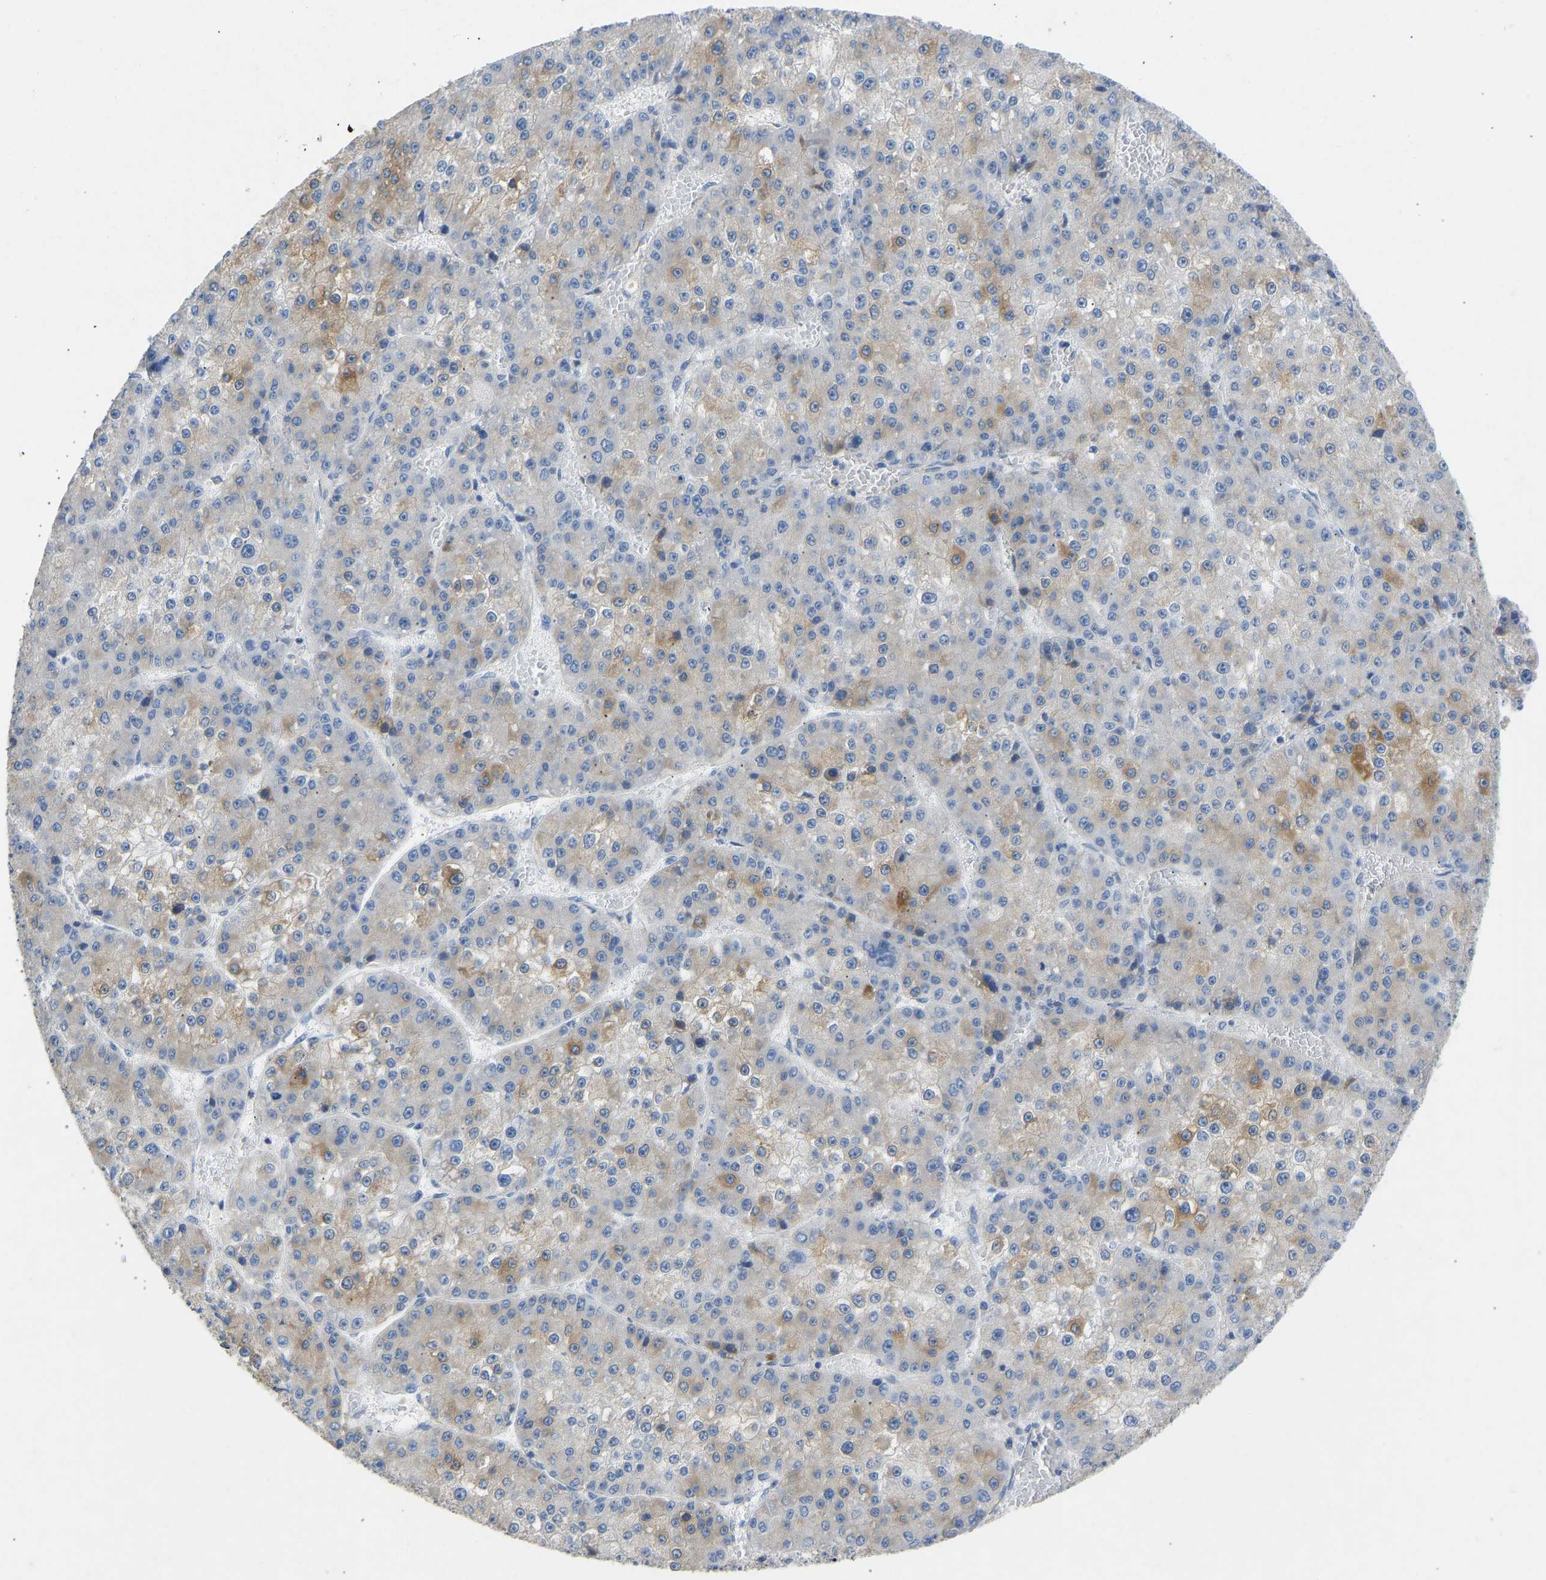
{"staining": {"intensity": "moderate", "quantity": "<25%", "location": "cytoplasmic/membranous"}, "tissue": "liver cancer", "cell_type": "Tumor cells", "image_type": "cancer", "snomed": [{"axis": "morphology", "description": "Carcinoma, Hepatocellular, NOS"}, {"axis": "topography", "description": "Liver"}], "caption": "Moderate cytoplasmic/membranous positivity for a protein is seen in approximately <25% of tumor cells of liver hepatocellular carcinoma using immunohistochemistry.", "gene": "TECTA", "patient": {"sex": "female", "age": 73}}